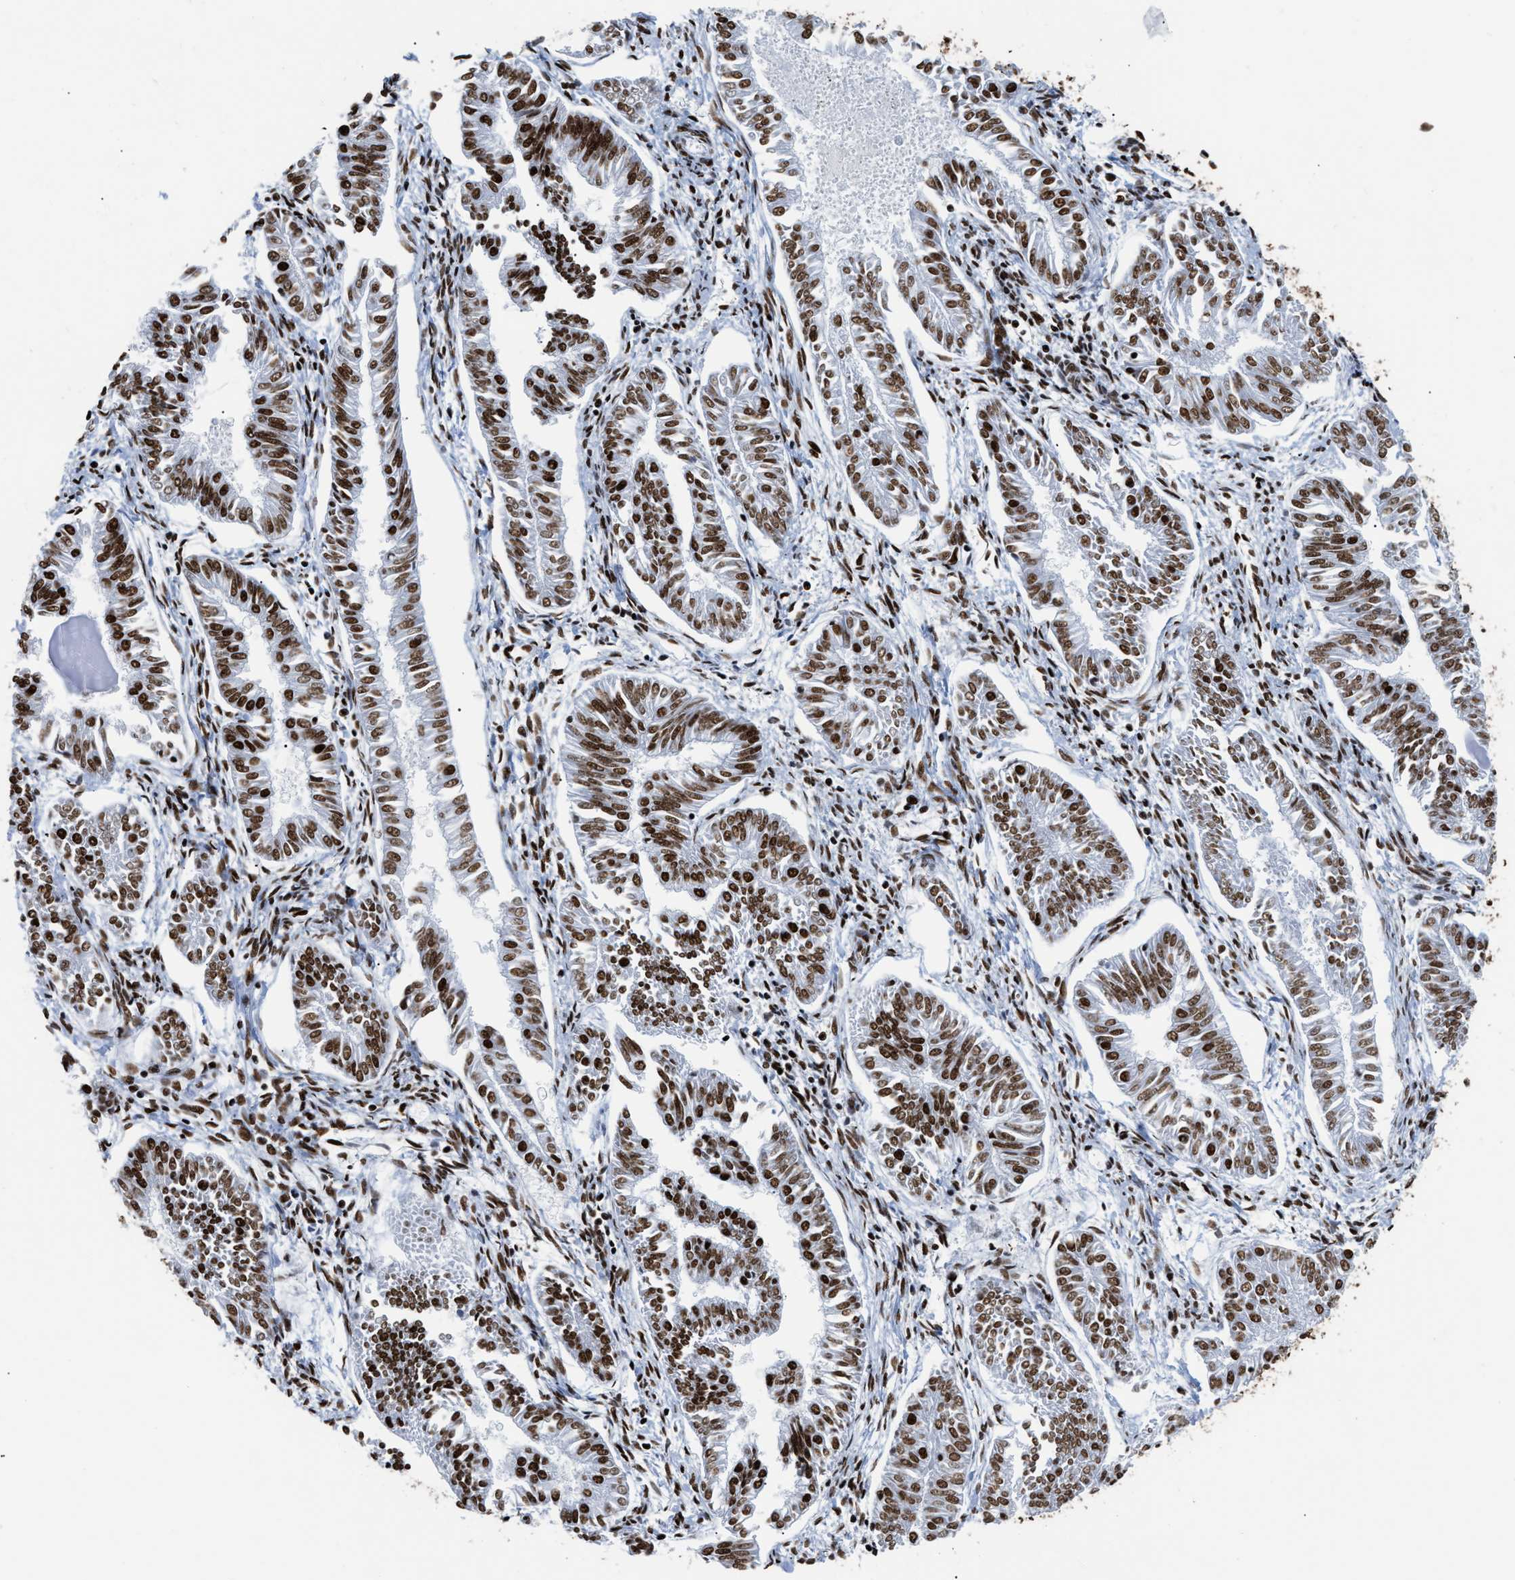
{"staining": {"intensity": "strong", "quantity": ">75%", "location": "nuclear"}, "tissue": "endometrial cancer", "cell_type": "Tumor cells", "image_type": "cancer", "snomed": [{"axis": "morphology", "description": "Adenocarcinoma, NOS"}, {"axis": "topography", "description": "Endometrium"}], "caption": "Endometrial cancer (adenocarcinoma) stained for a protein (brown) reveals strong nuclear positive positivity in approximately >75% of tumor cells.", "gene": "HNRNPM", "patient": {"sex": "female", "age": 53}}